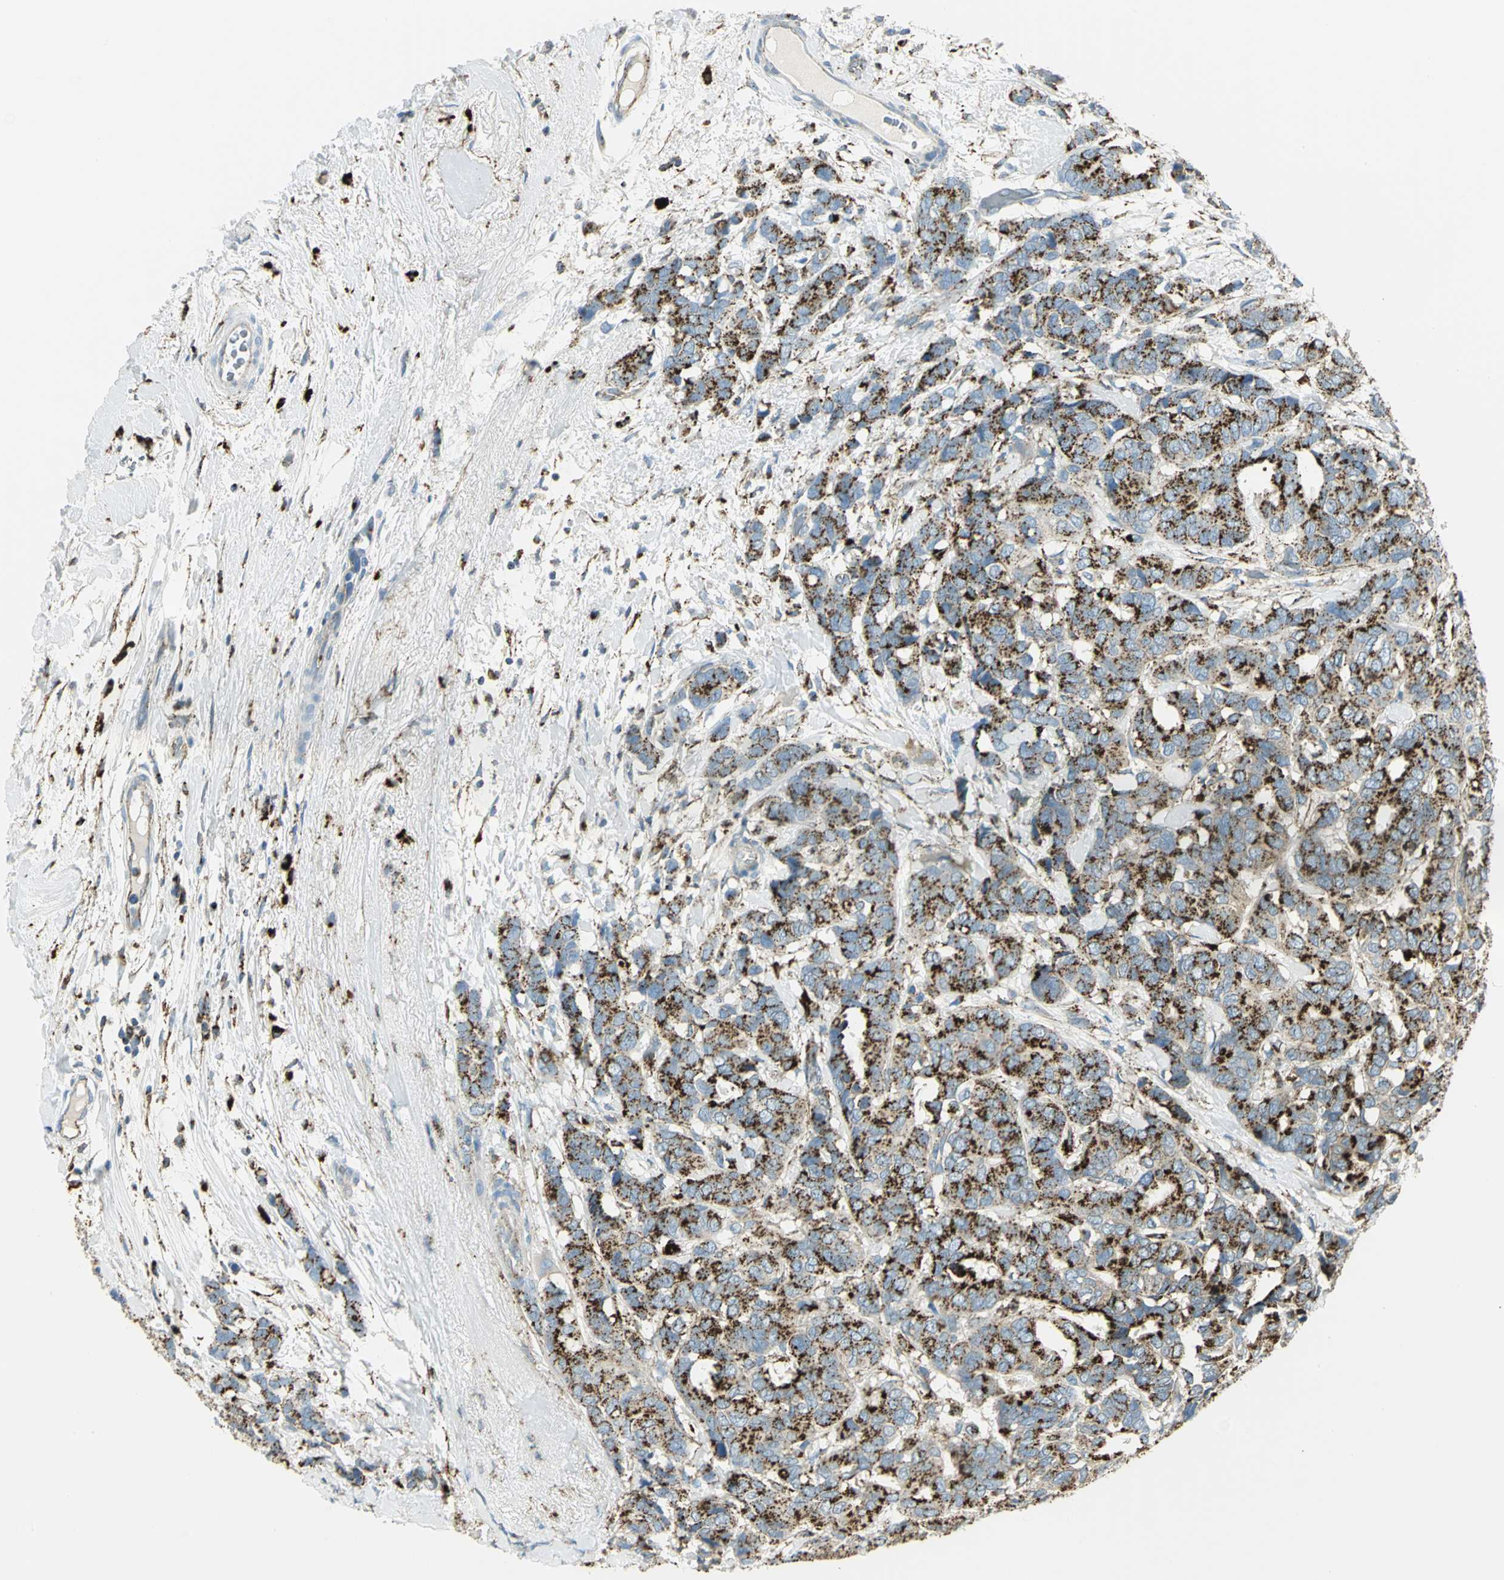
{"staining": {"intensity": "strong", "quantity": ">75%", "location": "cytoplasmic/membranous"}, "tissue": "breast cancer", "cell_type": "Tumor cells", "image_type": "cancer", "snomed": [{"axis": "morphology", "description": "Duct carcinoma"}, {"axis": "topography", "description": "Breast"}], "caption": "Protein expression analysis of invasive ductal carcinoma (breast) demonstrates strong cytoplasmic/membranous positivity in approximately >75% of tumor cells.", "gene": "ARSA", "patient": {"sex": "female", "age": 87}}